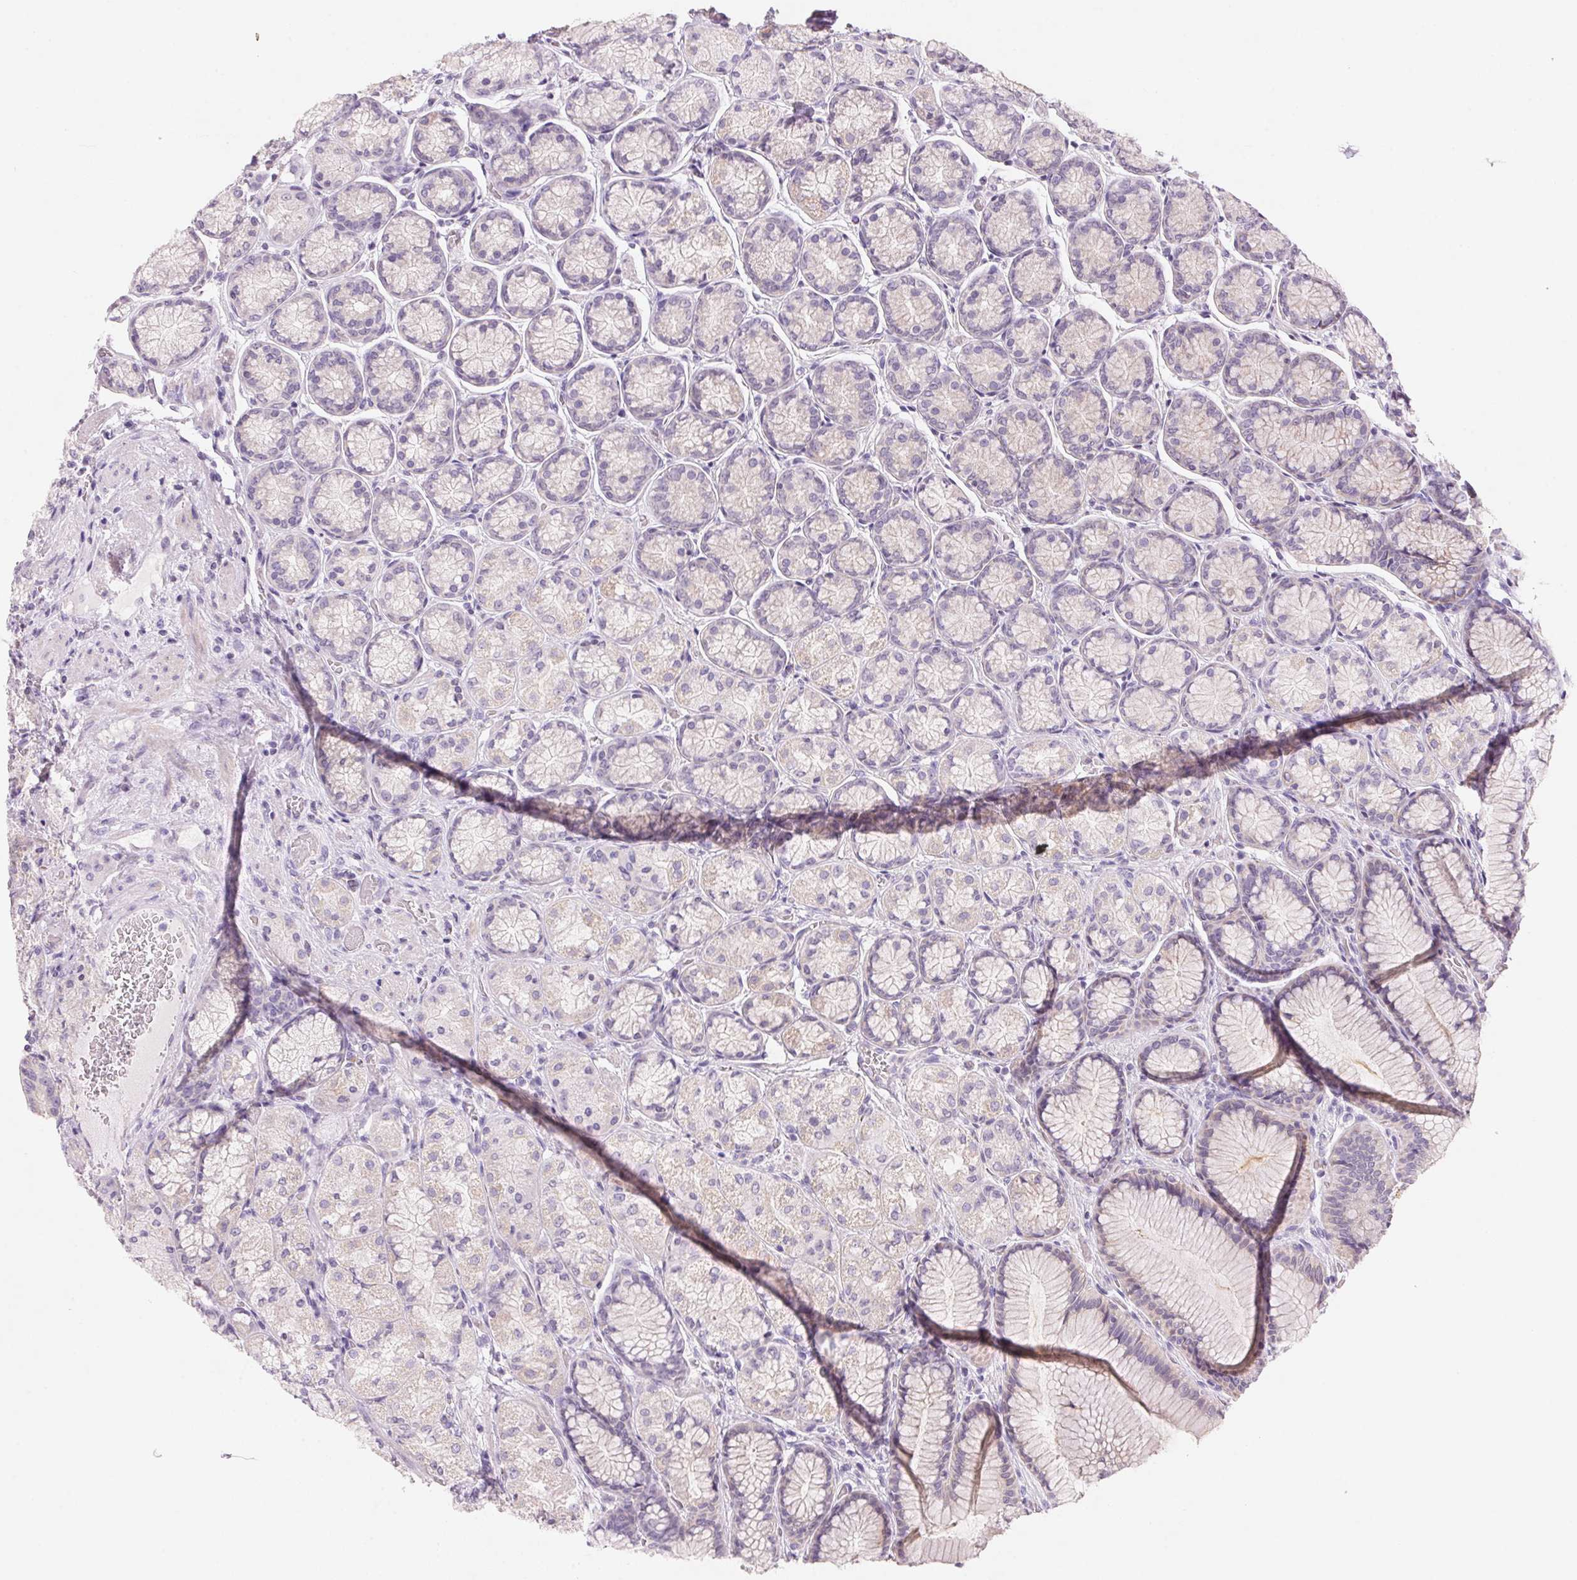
{"staining": {"intensity": "negative", "quantity": "none", "location": "none"}, "tissue": "stomach", "cell_type": "Glandular cells", "image_type": "normal", "snomed": [{"axis": "morphology", "description": "Normal tissue, NOS"}, {"axis": "morphology", "description": "Adenocarcinoma, NOS"}, {"axis": "morphology", "description": "Adenocarcinoma, High grade"}, {"axis": "topography", "description": "Stomach, upper"}, {"axis": "topography", "description": "Stomach"}], "caption": "Glandular cells are negative for protein expression in unremarkable human stomach. (Brightfield microscopy of DAB (3,3'-diaminobenzidine) immunohistochemistry (IHC) at high magnification).", "gene": "CYP11B1", "patient": {"sex": "female", "age": 65}}